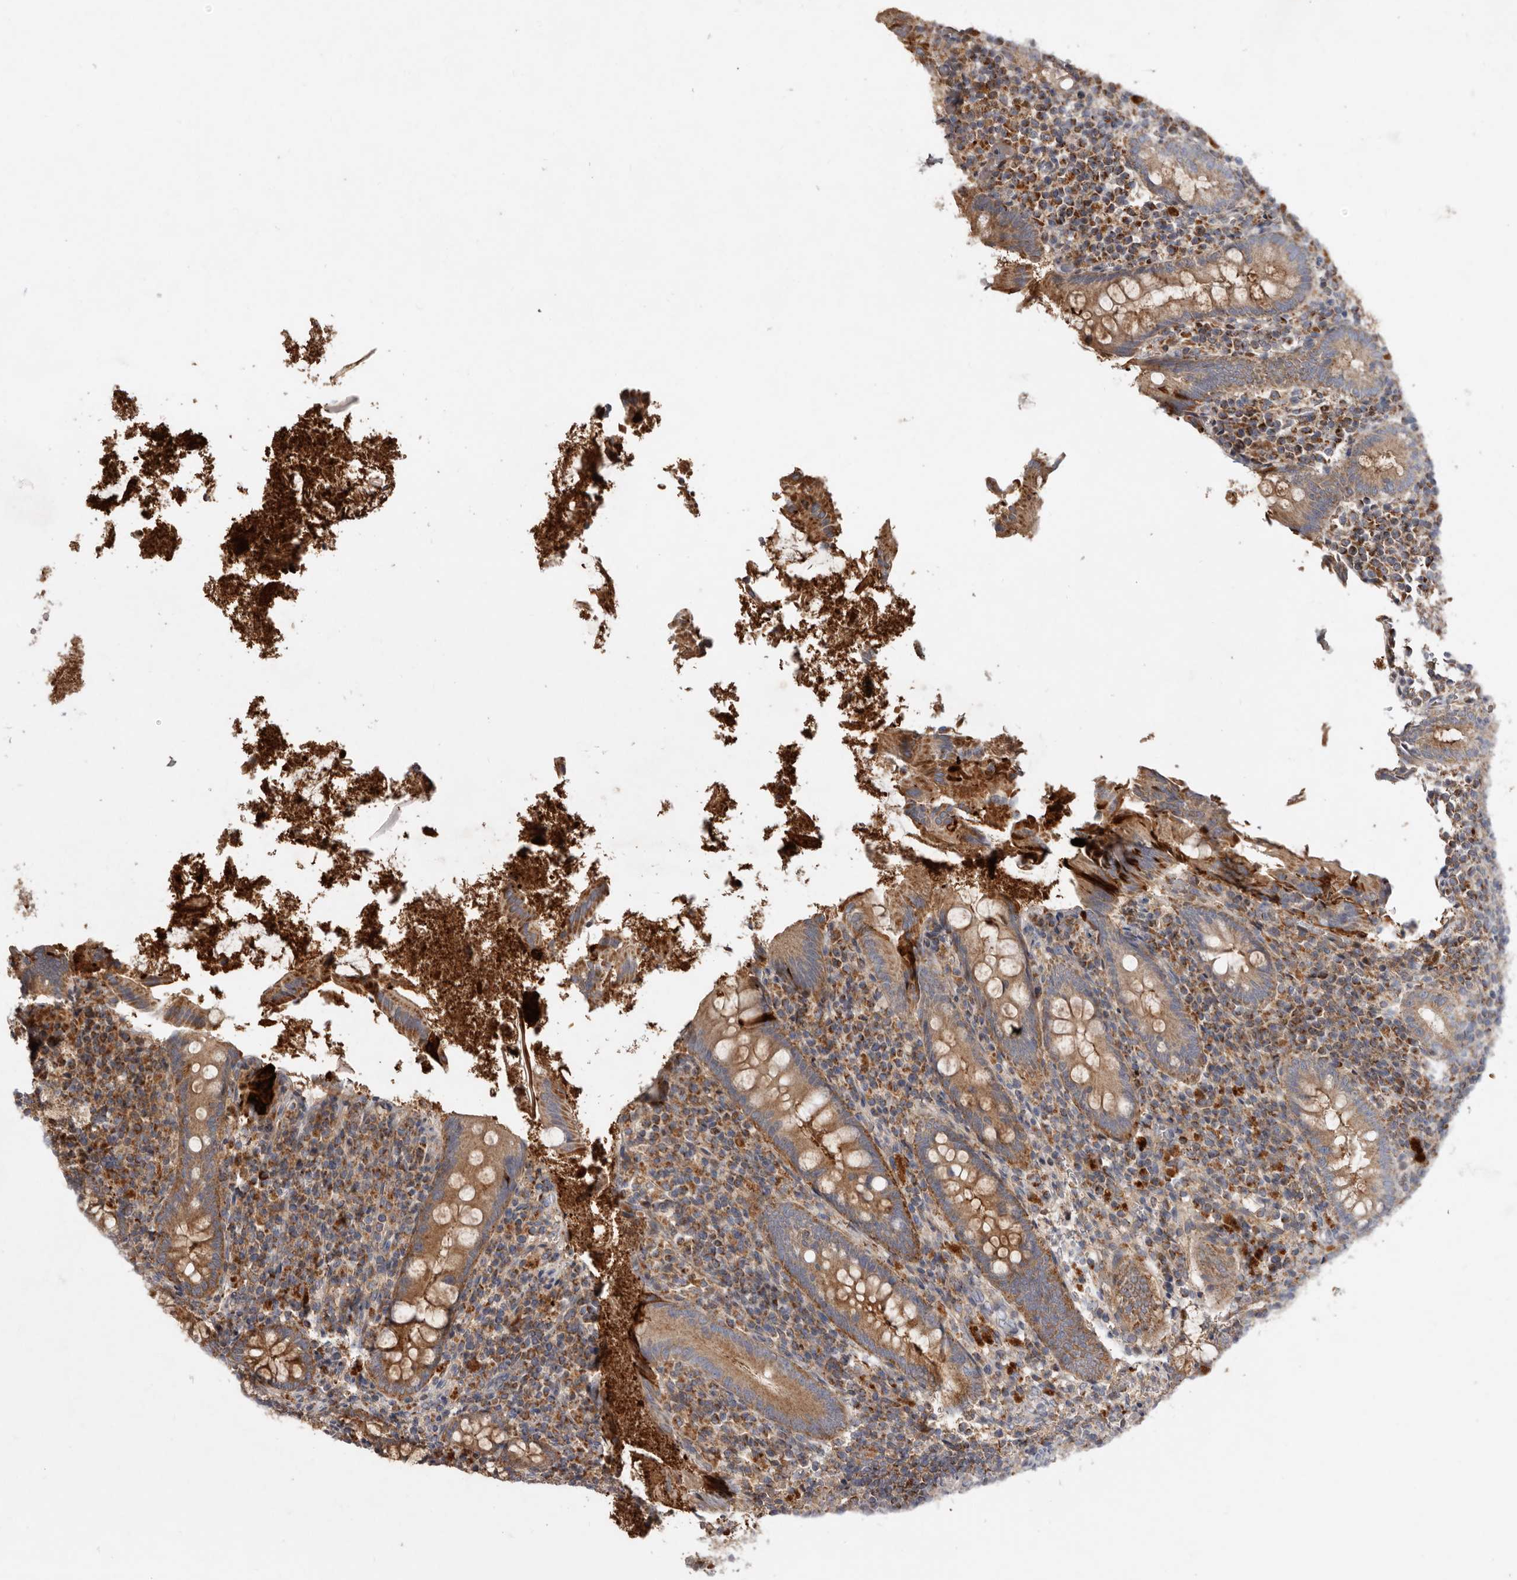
{"staining": {"intensity": "moderate", "quantity": ">75%", "location": "cytoplasmic/membranous"}, "tissue": "appendix", "cell_type": "Glandular cells", "image_type": "normal", "snomed": [{"axis": "morphology", "description": "Normal tissue, NOS"}, {"axis": "topography", "description": "Appendix"}], "caption": "Glandular cells reveal moderate cytoplasmic/membranous staining in approximately >75% of cells in normal appendix. (DAB IHC with brightfield microscopy, high magnification).", "gene": "GOT1L1", "patient": {"sex": "female", "age": 17}}